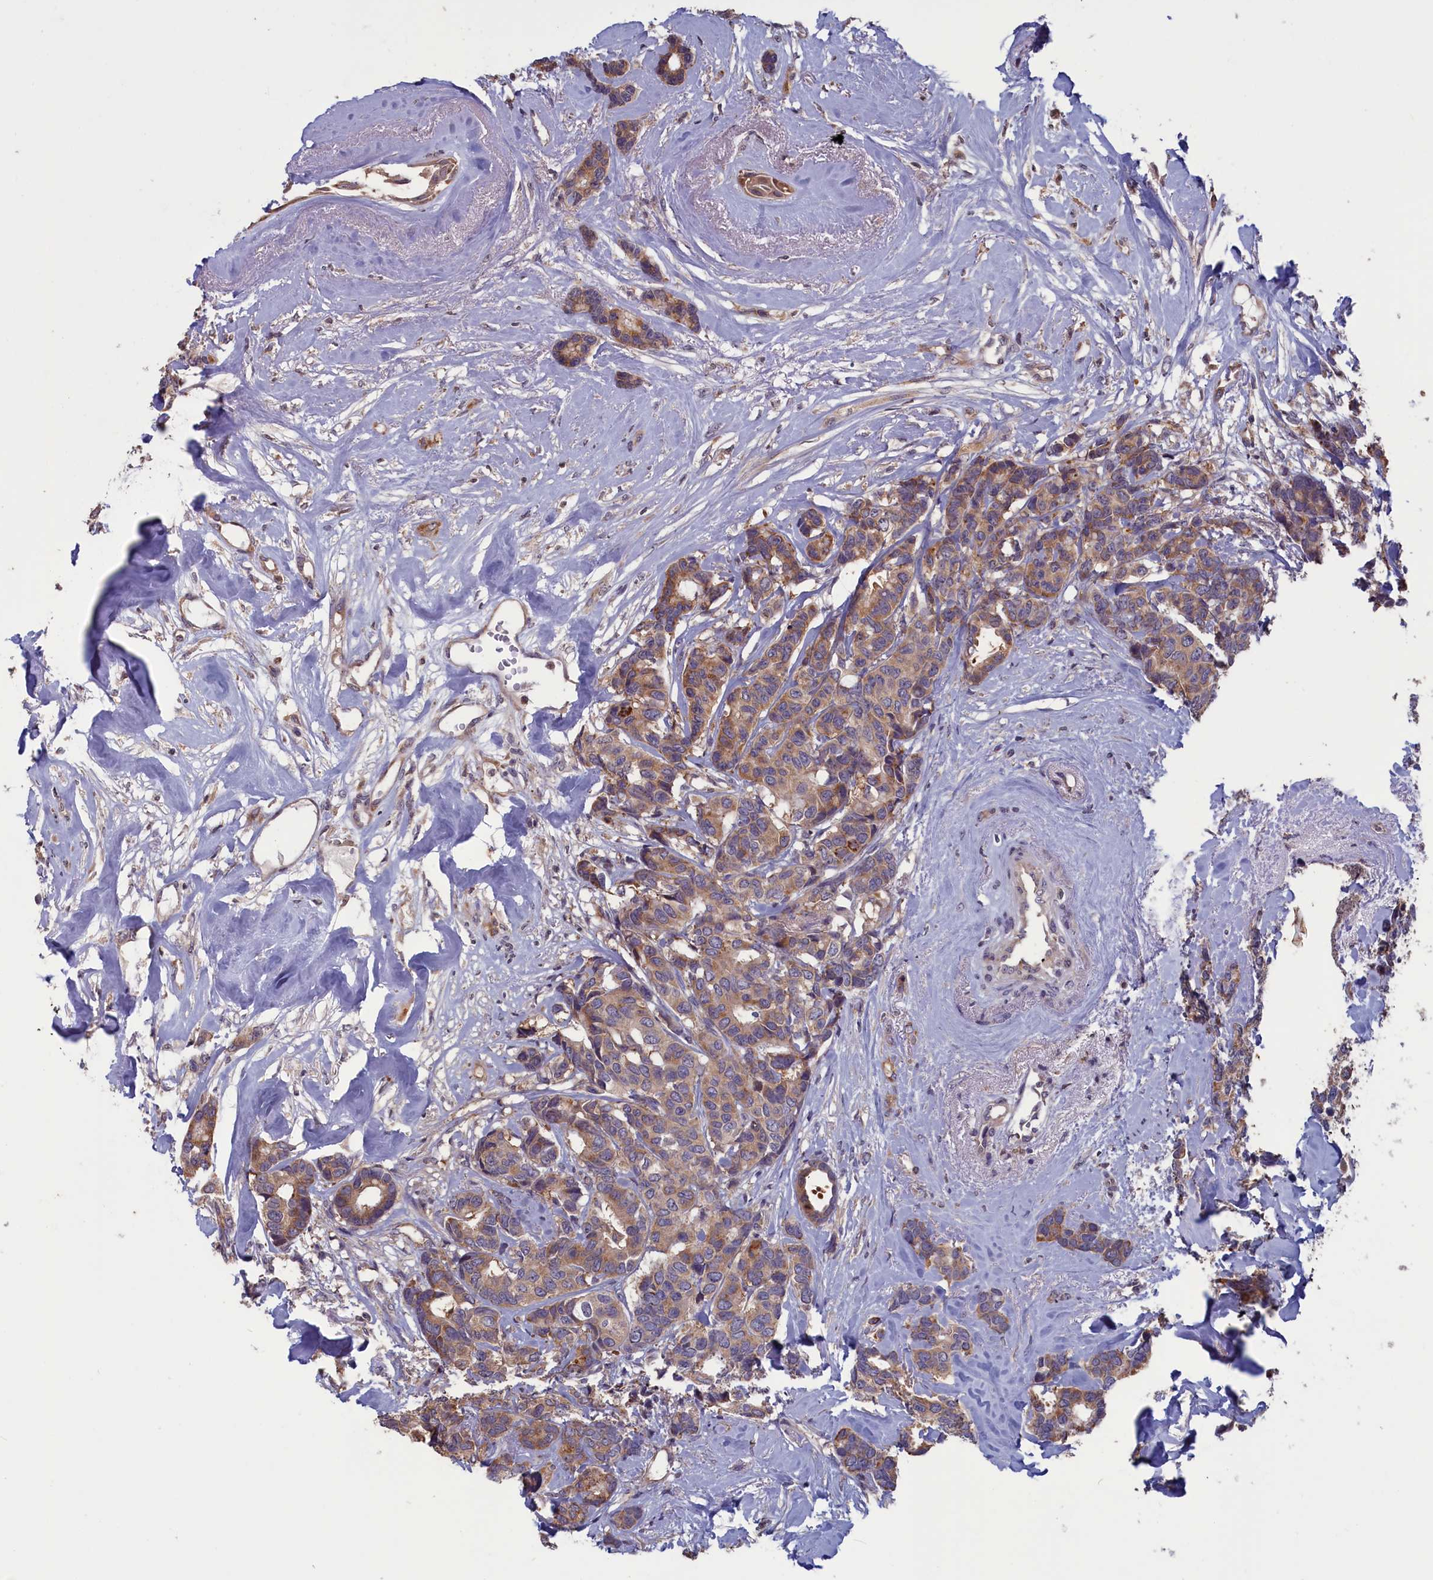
{"staining": {"intensity": "moderate", "quantity": ">75%", "location": "cytoplasmic/membranous"}, "tissue": "breast cancer", "cell_type": "Tumor cells", "image_type": "cancer", "snomed": [{"axis": "morphology", "description": "Duct carcinoma"}, {"axis": "topography", "description": "Breast"}], "caption": "Immunohistochemical staining of human breast cancer demonstrates medium levels of moderate cytoplasmic/membranous expression in approximately >75% of tumor cells.", "gene": "CACTIN", "patient": {"sex": "female", "age": 87}}